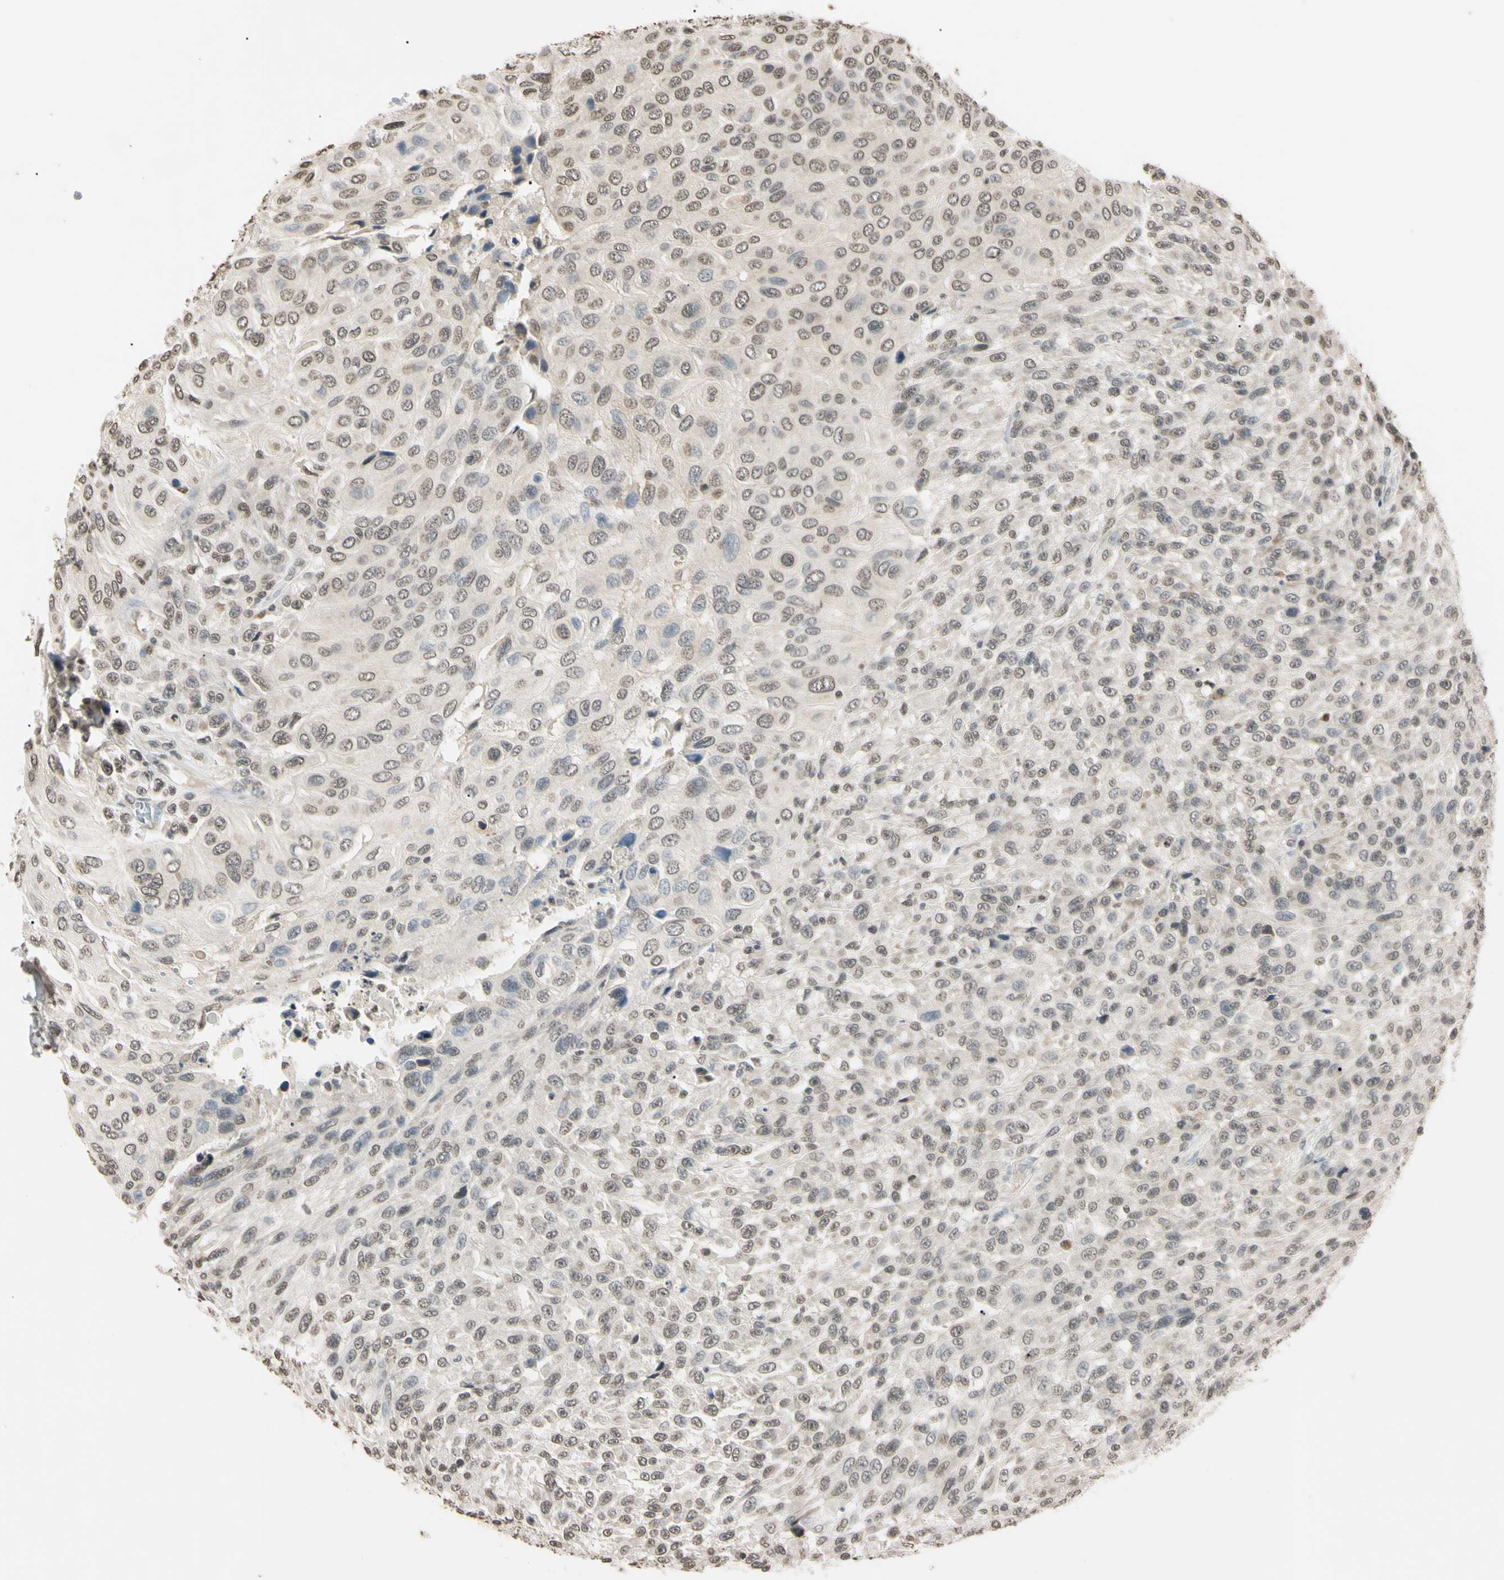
{"staining": {"intensity": "weak", "quantity": ">75%", "location": "nuclear"}, "tissue": "urothelial cancer", "cell_type": "Tumor cells", "image_type": "cancer", "snomed": [{"axis": "morphology", "description": "Urothelial carcinoma, High grade"}, {"axis": "topography", "description": "Urinary bladder"}], "caption": "Immunohistochemical staining of human urothelial cancer demonstrates low levels of weak nuclear expression in approximately >75% of tumor cells.", "gene": "CDC45", "patient": {"sex": "male", "age": 66}}